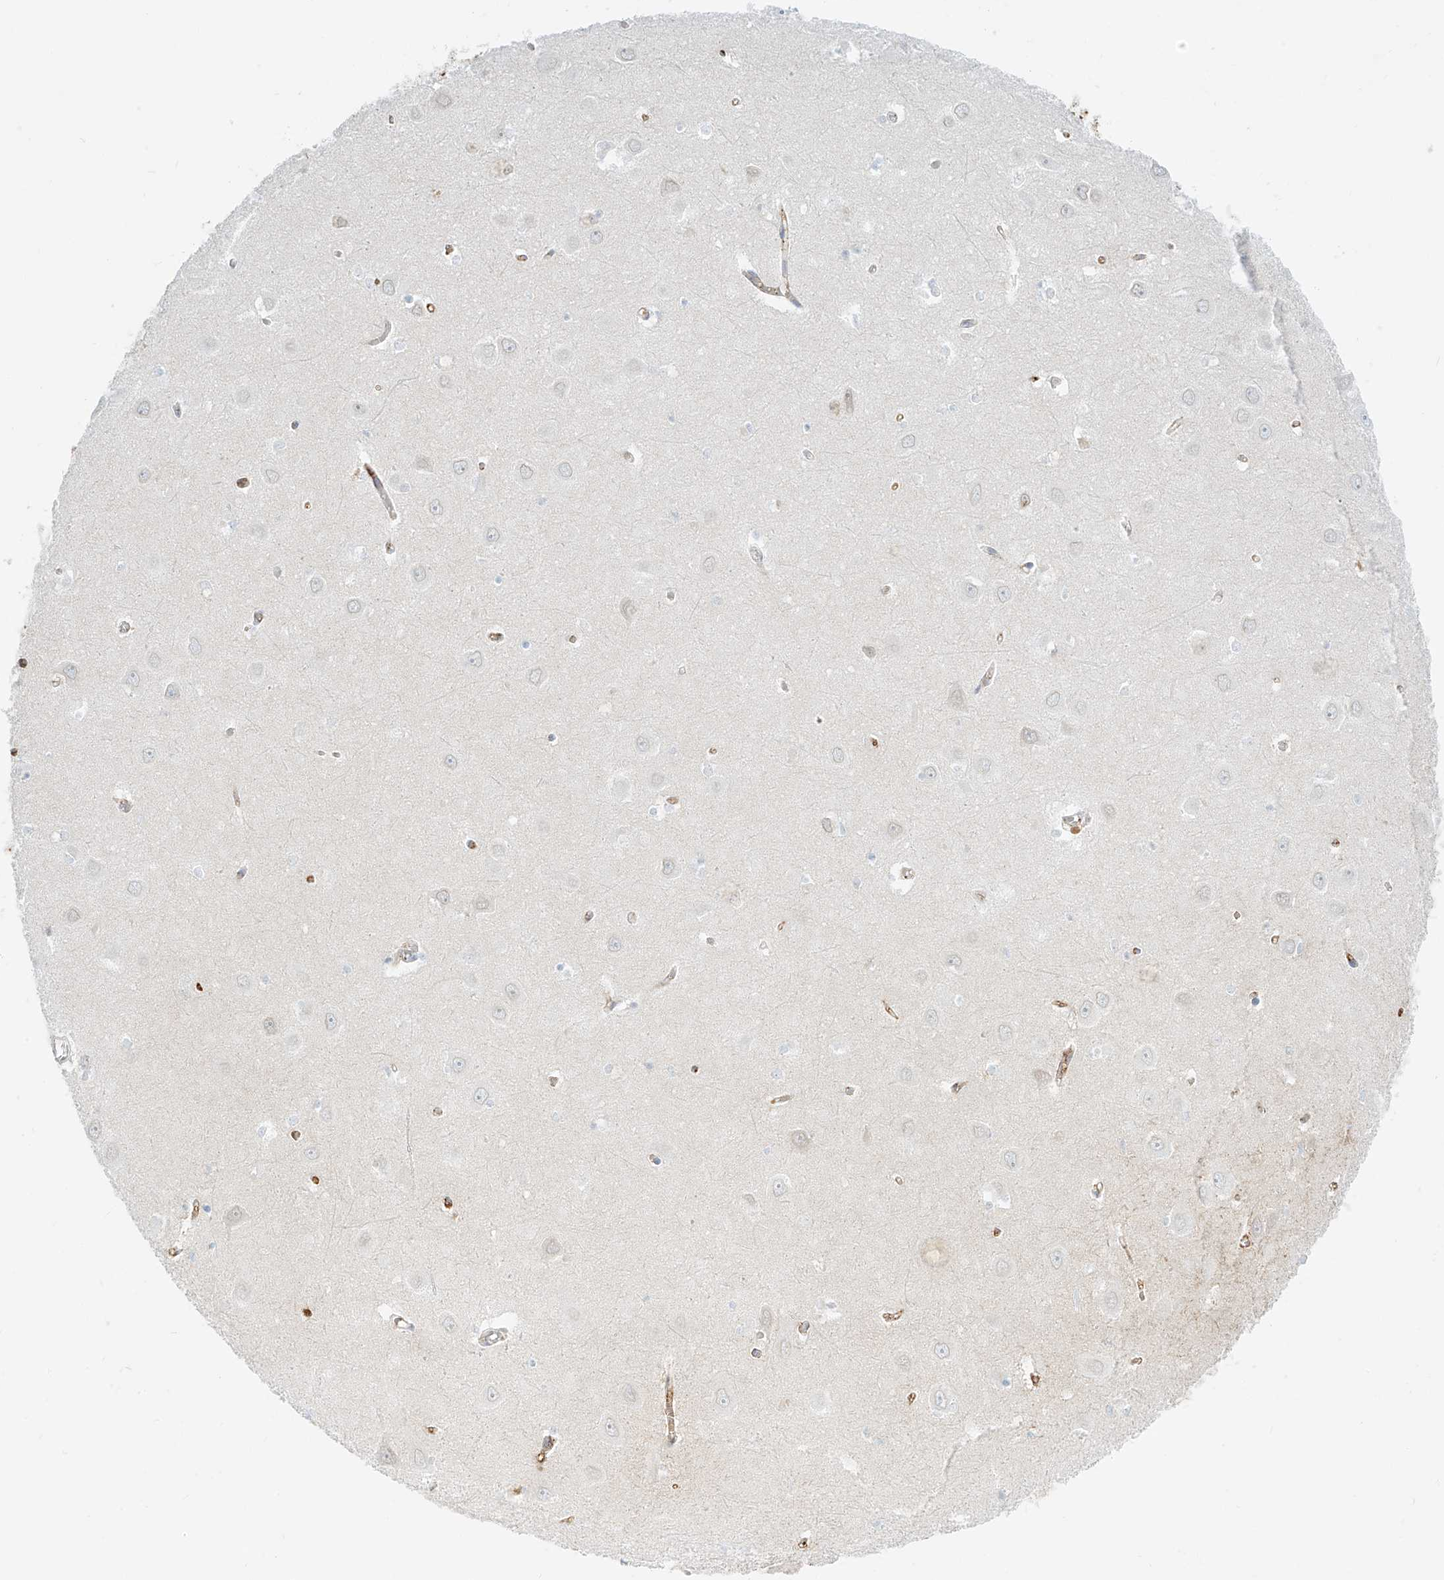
{"staining": {"intensity": "negative", "quantity": "none", "location": "none"}, "tissue": "hippocampus", "cell_type": "Glial cells", "image_type": "normal", "snomed": [{"axis": "morphology", "description": "Normal tissue, NOS"}, {"axis": "topography", "description": "Hippocampus"}], "caption": "Immunohistochemistry (IHC) of normal human hippocampus exhibits no positivity in glial cells.", "gene": "OCSTAMP", "patient": {"sex": "male", "age": 70}}